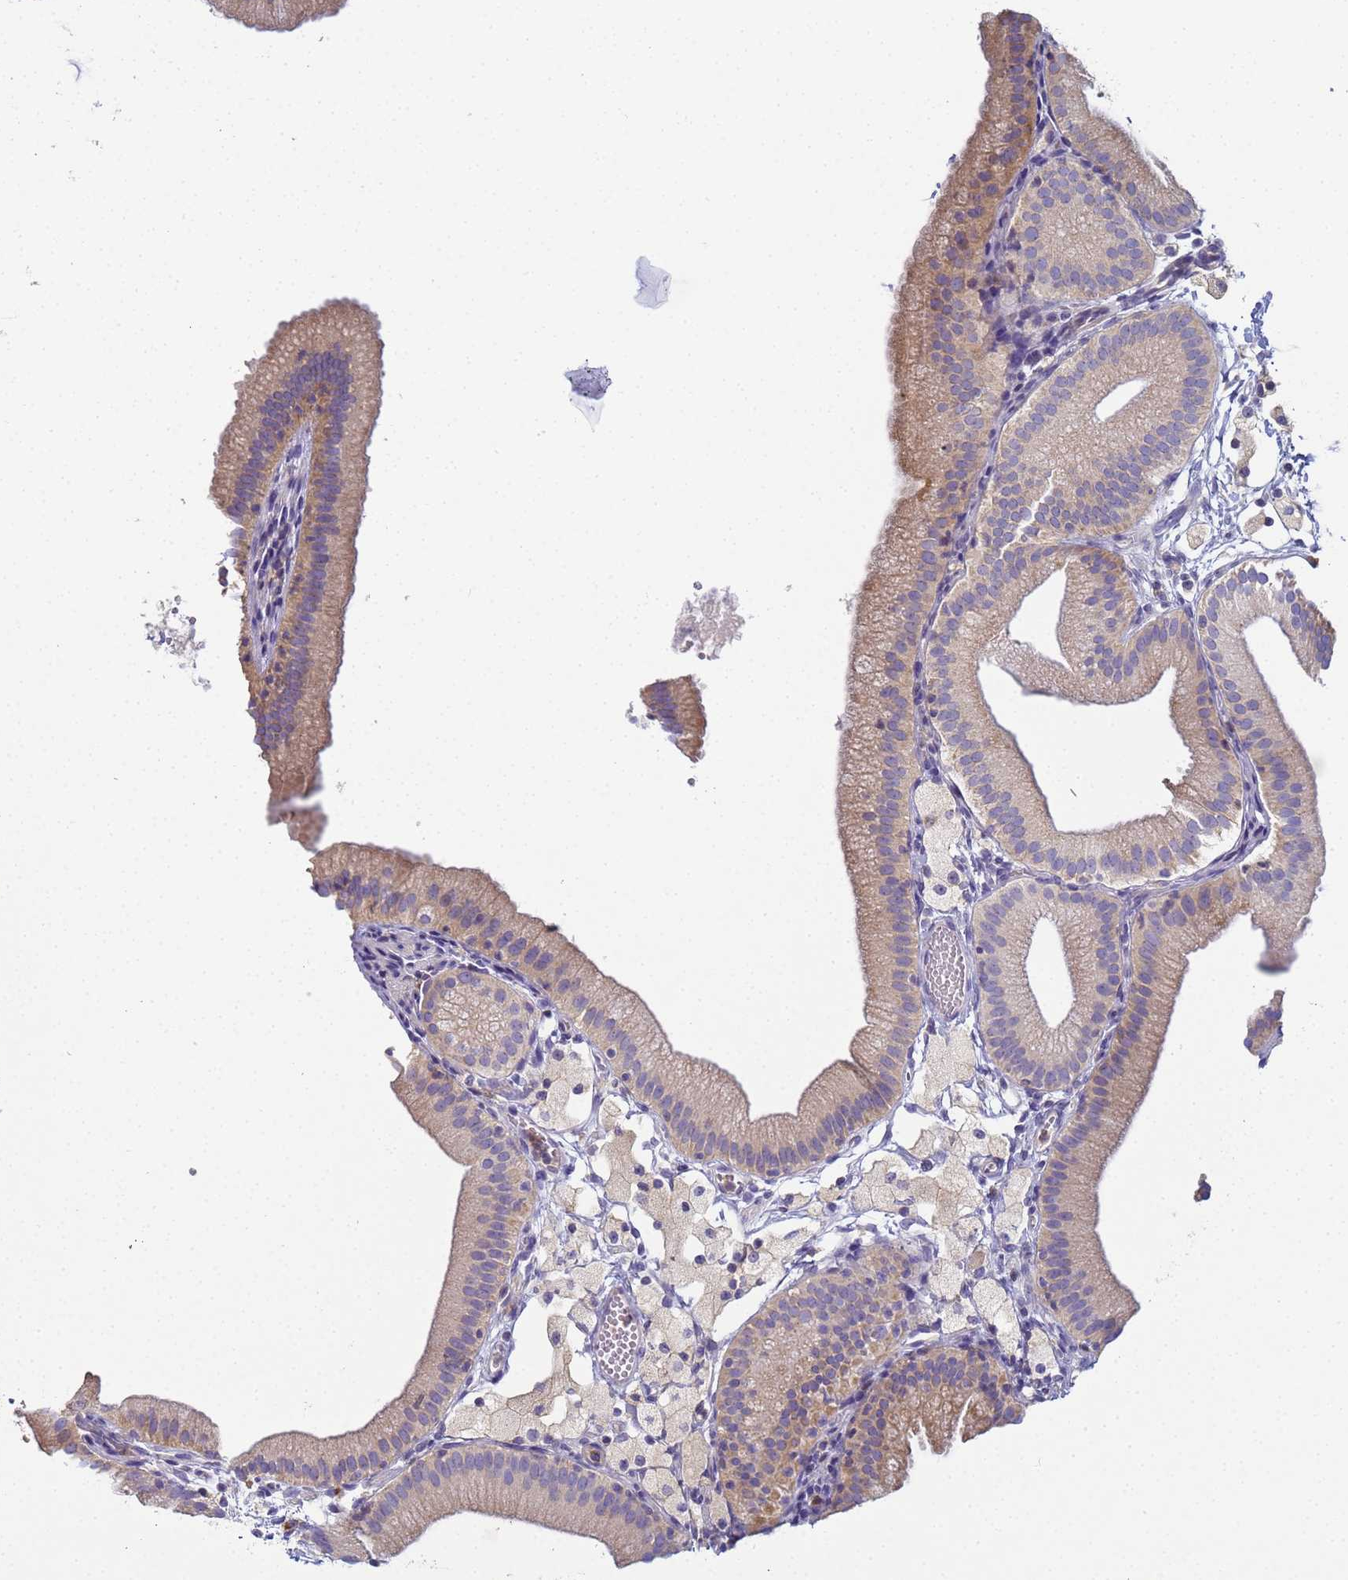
{"staining": {"intensity": "weak", "quantity": "25%-75%", "location": "cytoplasmic/membranous"}, "tissue": "gallbladder", "cell_type": "Glandular cells", "image_type": "normal", "snomed": [{"axis": "morphology", "description": "Normal tissue, NOS"}, {"axis": "topography", "description": "Gallbladder"}], "caption": "This photomicrograph exhibits immunohistochemistry (IHC) staining of benign human gallbladder, with low weak cytoplasmic/membranous positivity in about 25%-75% of glandular cells.", "gene": "CR1", "patient": {"sex": "male", "age": 55}}